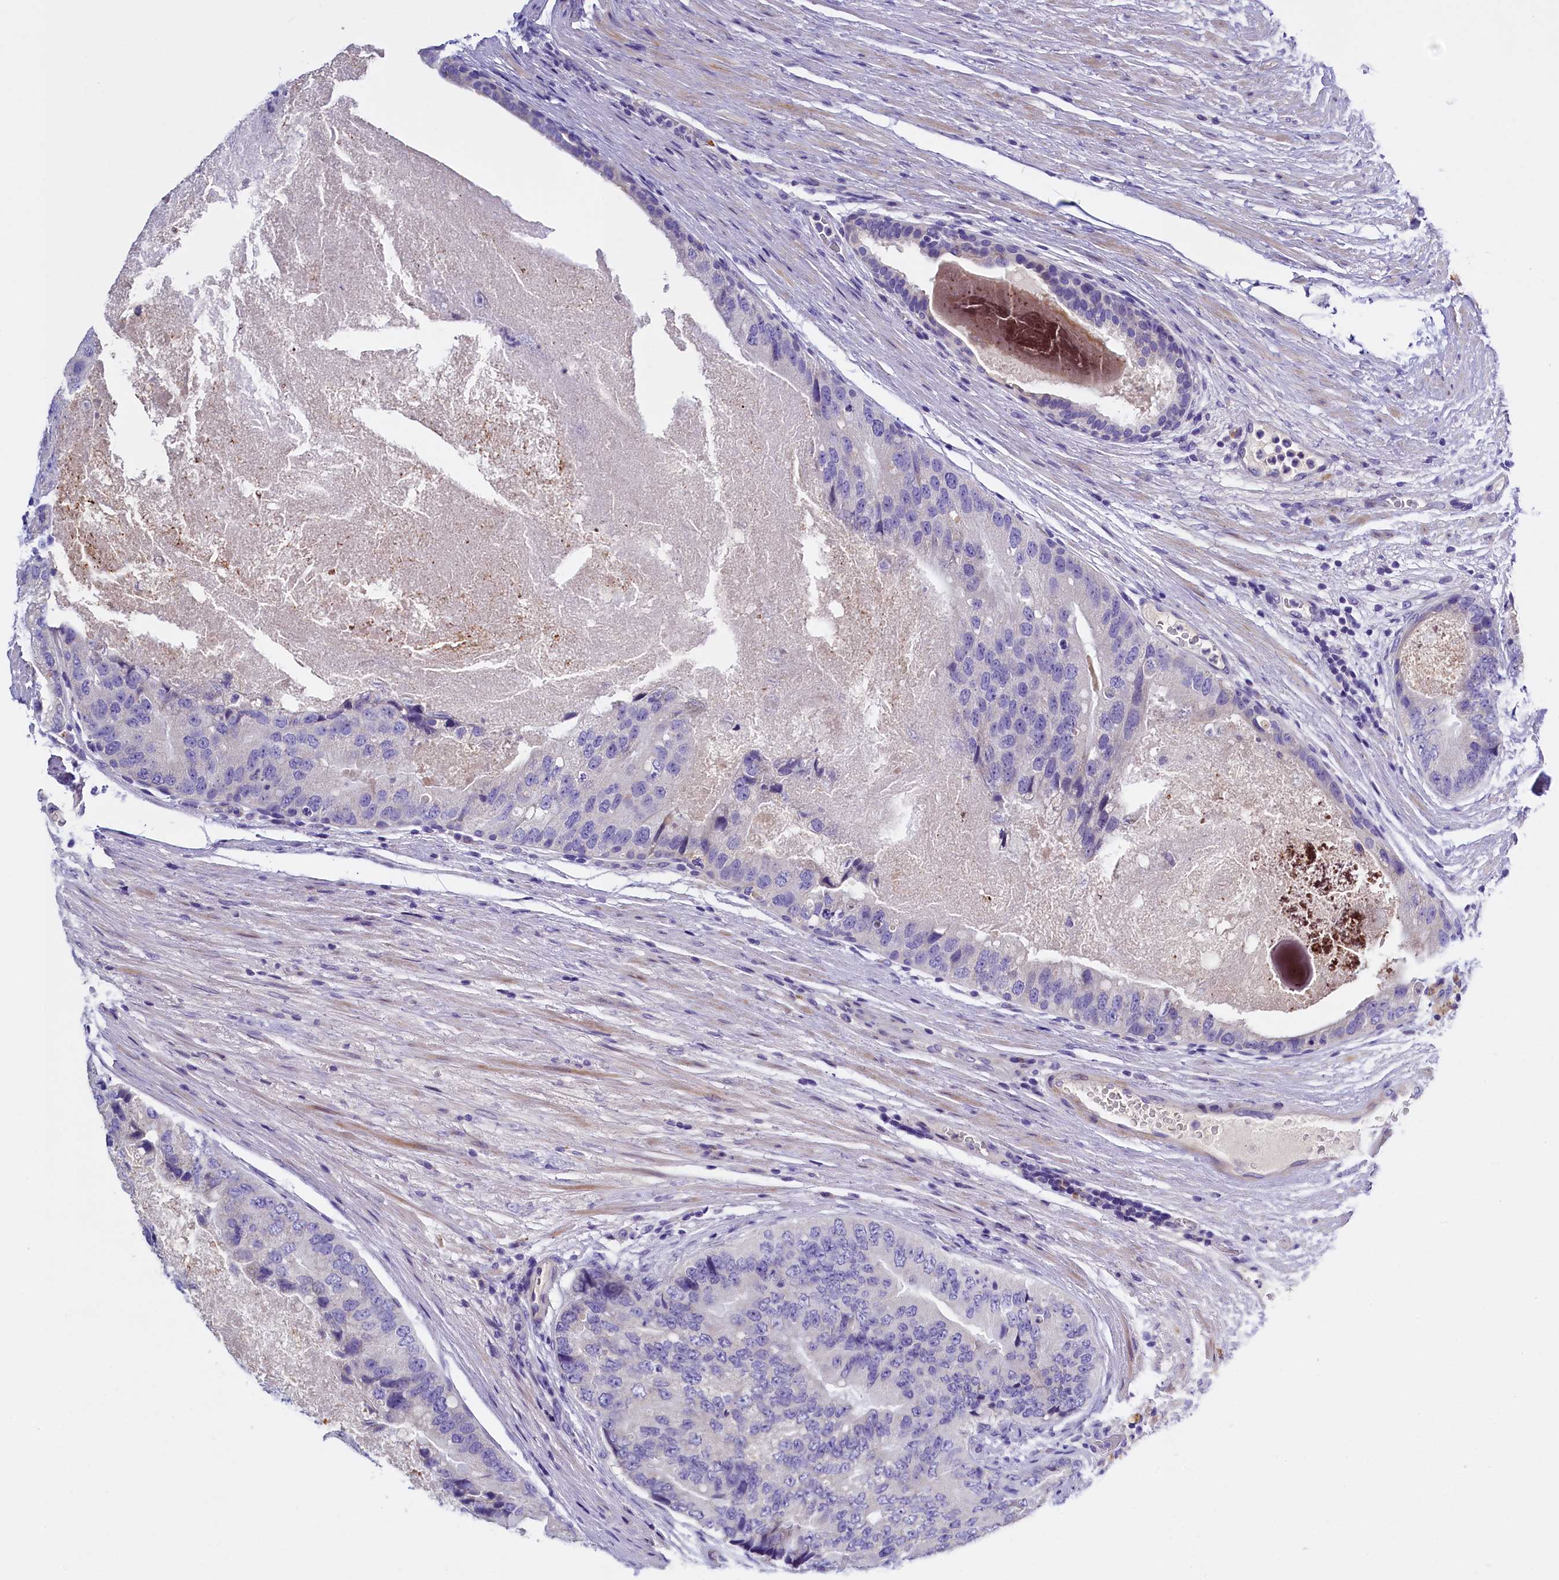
{"staining": {"intensity": "negative", "quantity": "none", "location": "none"}, "tissue": "prostate cancer", "cell_type": "Tumor cells", "image_type": "cancer", "snomed": [{"axis": "morphology", "description": "Adenocarcinoma, High grade"}, {"axis": "topography", "description": "Prostate"}], "caption": "Immunohistochemistry micrograph of prostate adenocarcinoma (high-grade) stained for a protein (brown), which demonstrates no expression in tumor cells.", "gene": "RTTN", "patient": {"sex": "male", "age": 70}}